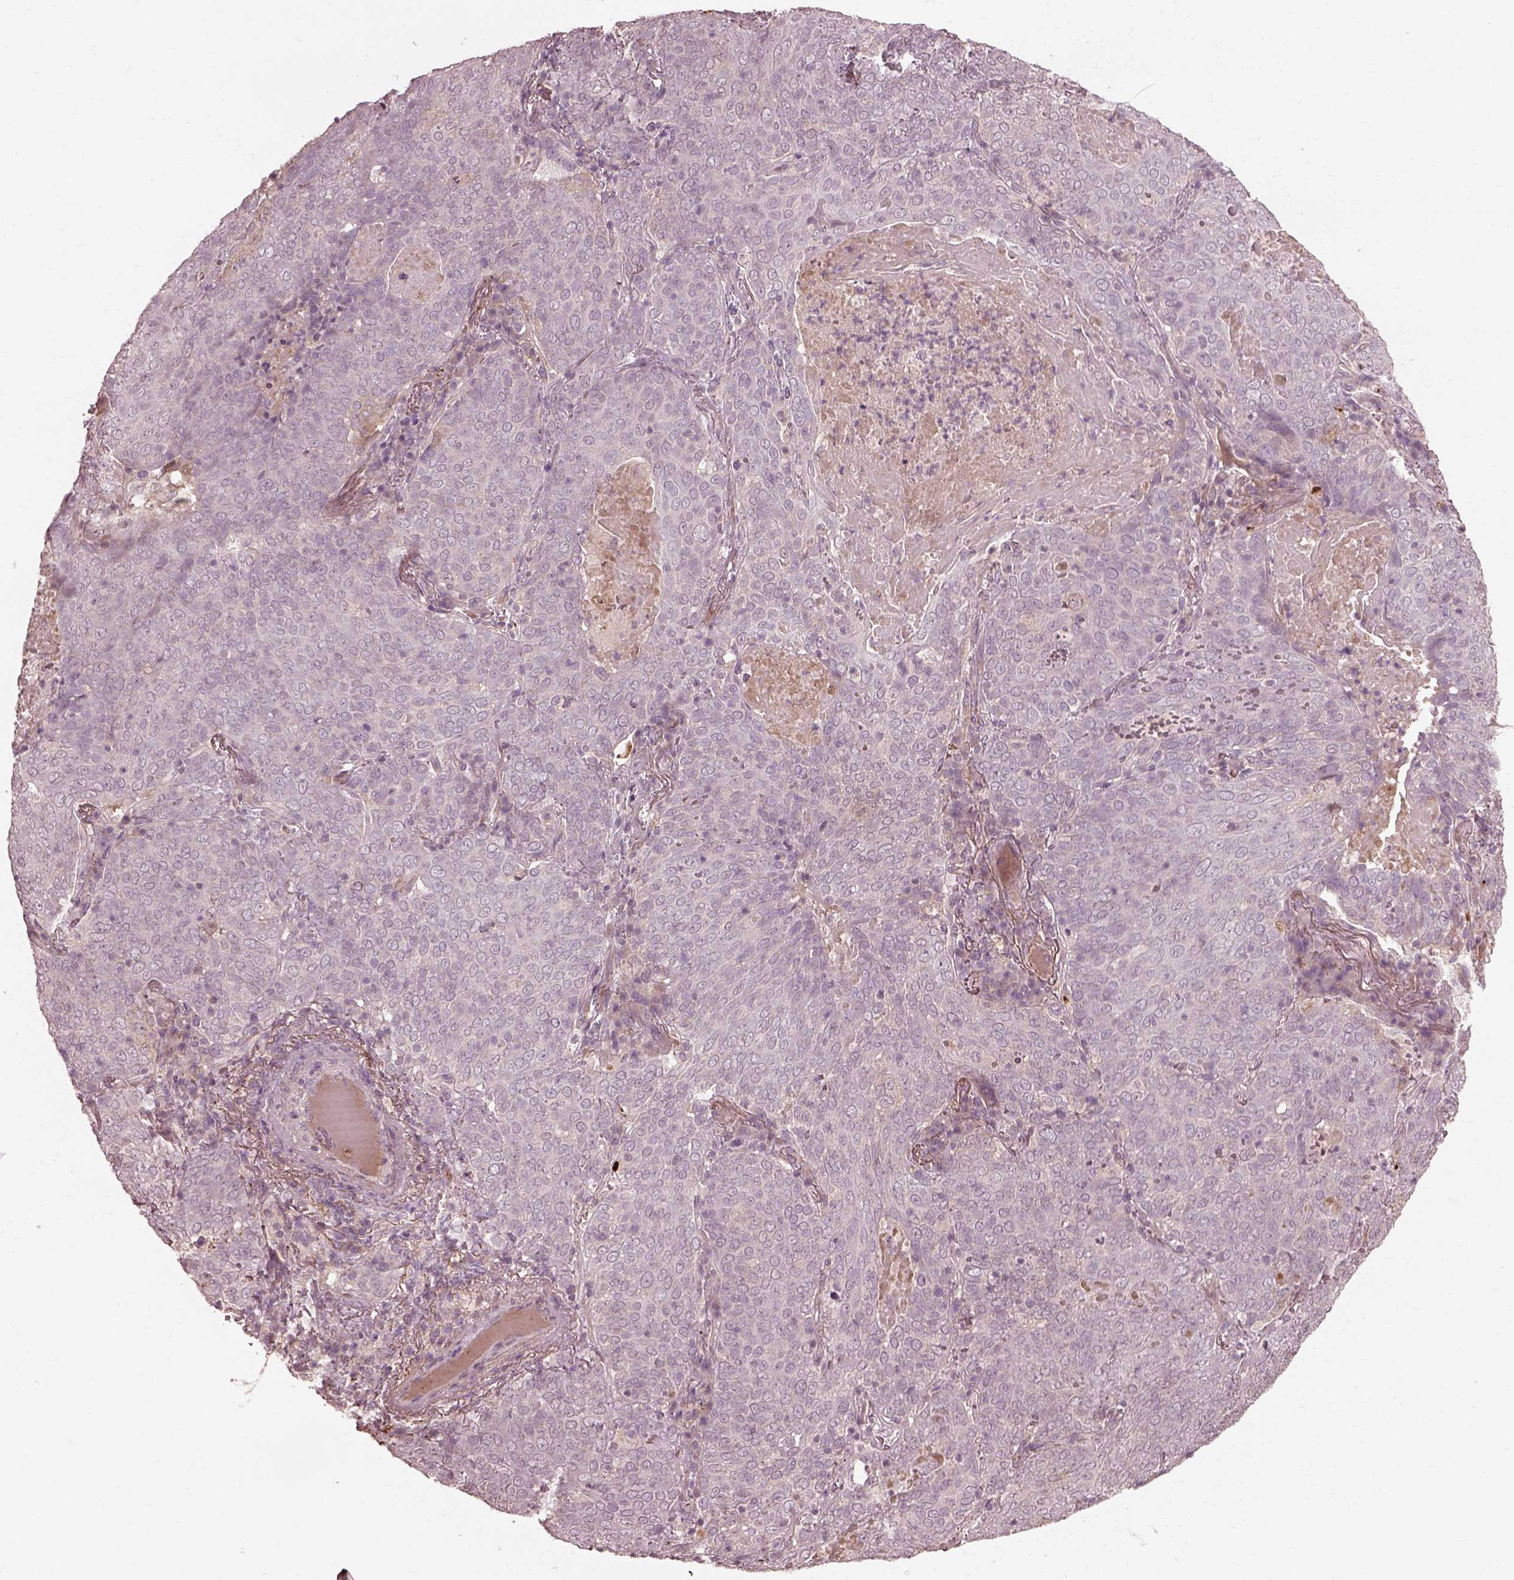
{"staining": {"intensity": "negative", "quantity": "none", "location": "none"}, "tissue": "lung cancer", "cell_type": "Tumor cells", "image_type": "cancer", "snomed": [{"axis": "morphology", "description": "Squamous cell carcinoma, NOS"}, {"axis": "topography", "description": "Lung"}], "caption": "DAB (3,3'-diaminobenzidine) immunohistochemical staining of lung cancer displays no significant positivity in tumor cells.", "gene": "EFEMP1", "patient": {"sex": "male", "age": 82}}